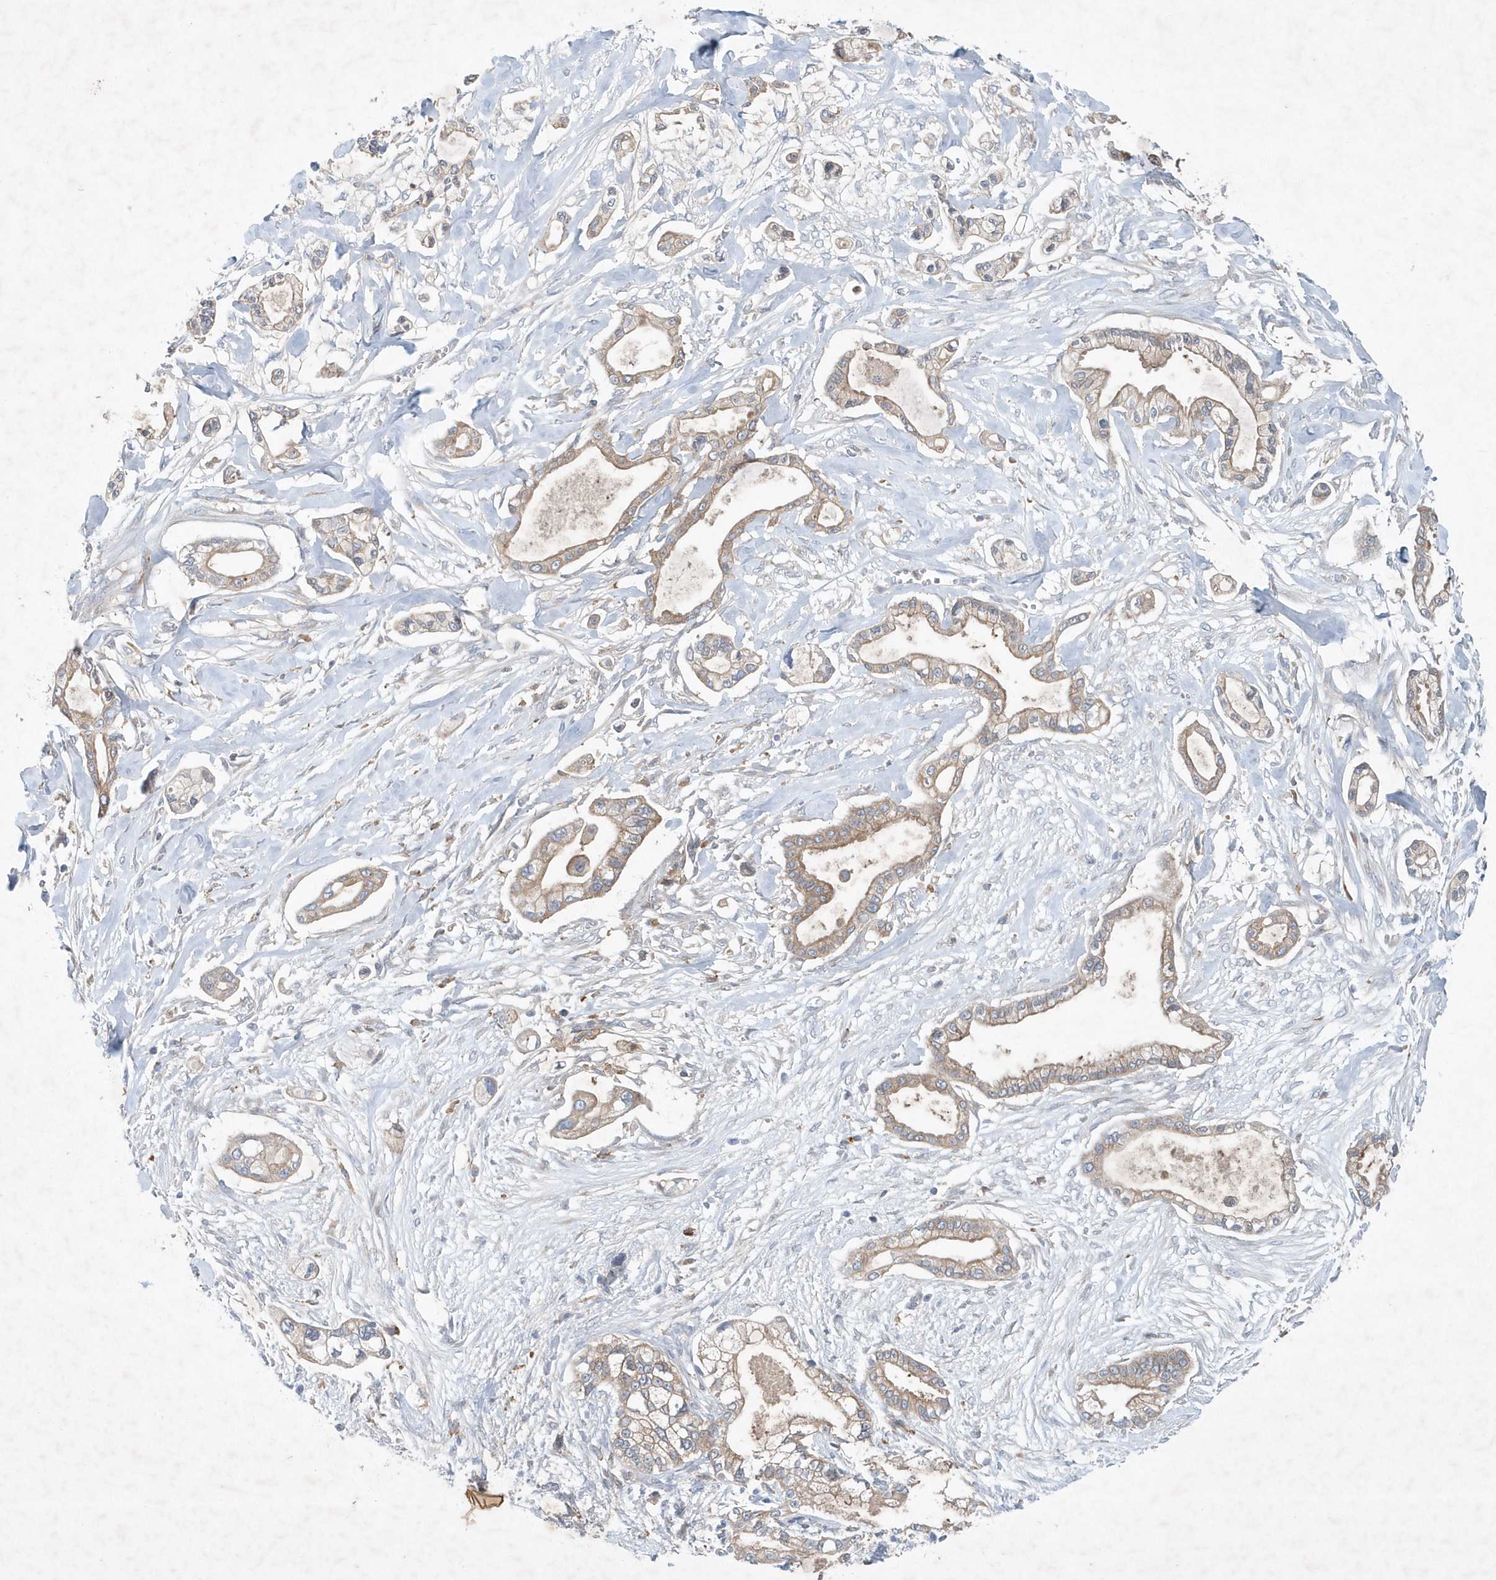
{"staining": {"intensity": "weak", "quantity": ">75%", "location": "cytoplasmic/membranous"}, "tissue": "pancreatic cancer", "cell_type": "Tumor cells", "image_type": "cancer", "snomed": [{"axis": "morphology", "description": "Adenocarcinoma, NOS"}, {"axis": "topography", "description": "Pancreas"}], "caption": "Immunohistochemistry (DAB) staining of pancreatic cancer (adenocarcinoma) demonstrates weak cytoplasmic/membranous protein staining in about >75% of tumor cells.", "gene": "P2RY10", "patient": {"sex": "male", "age": 68}}